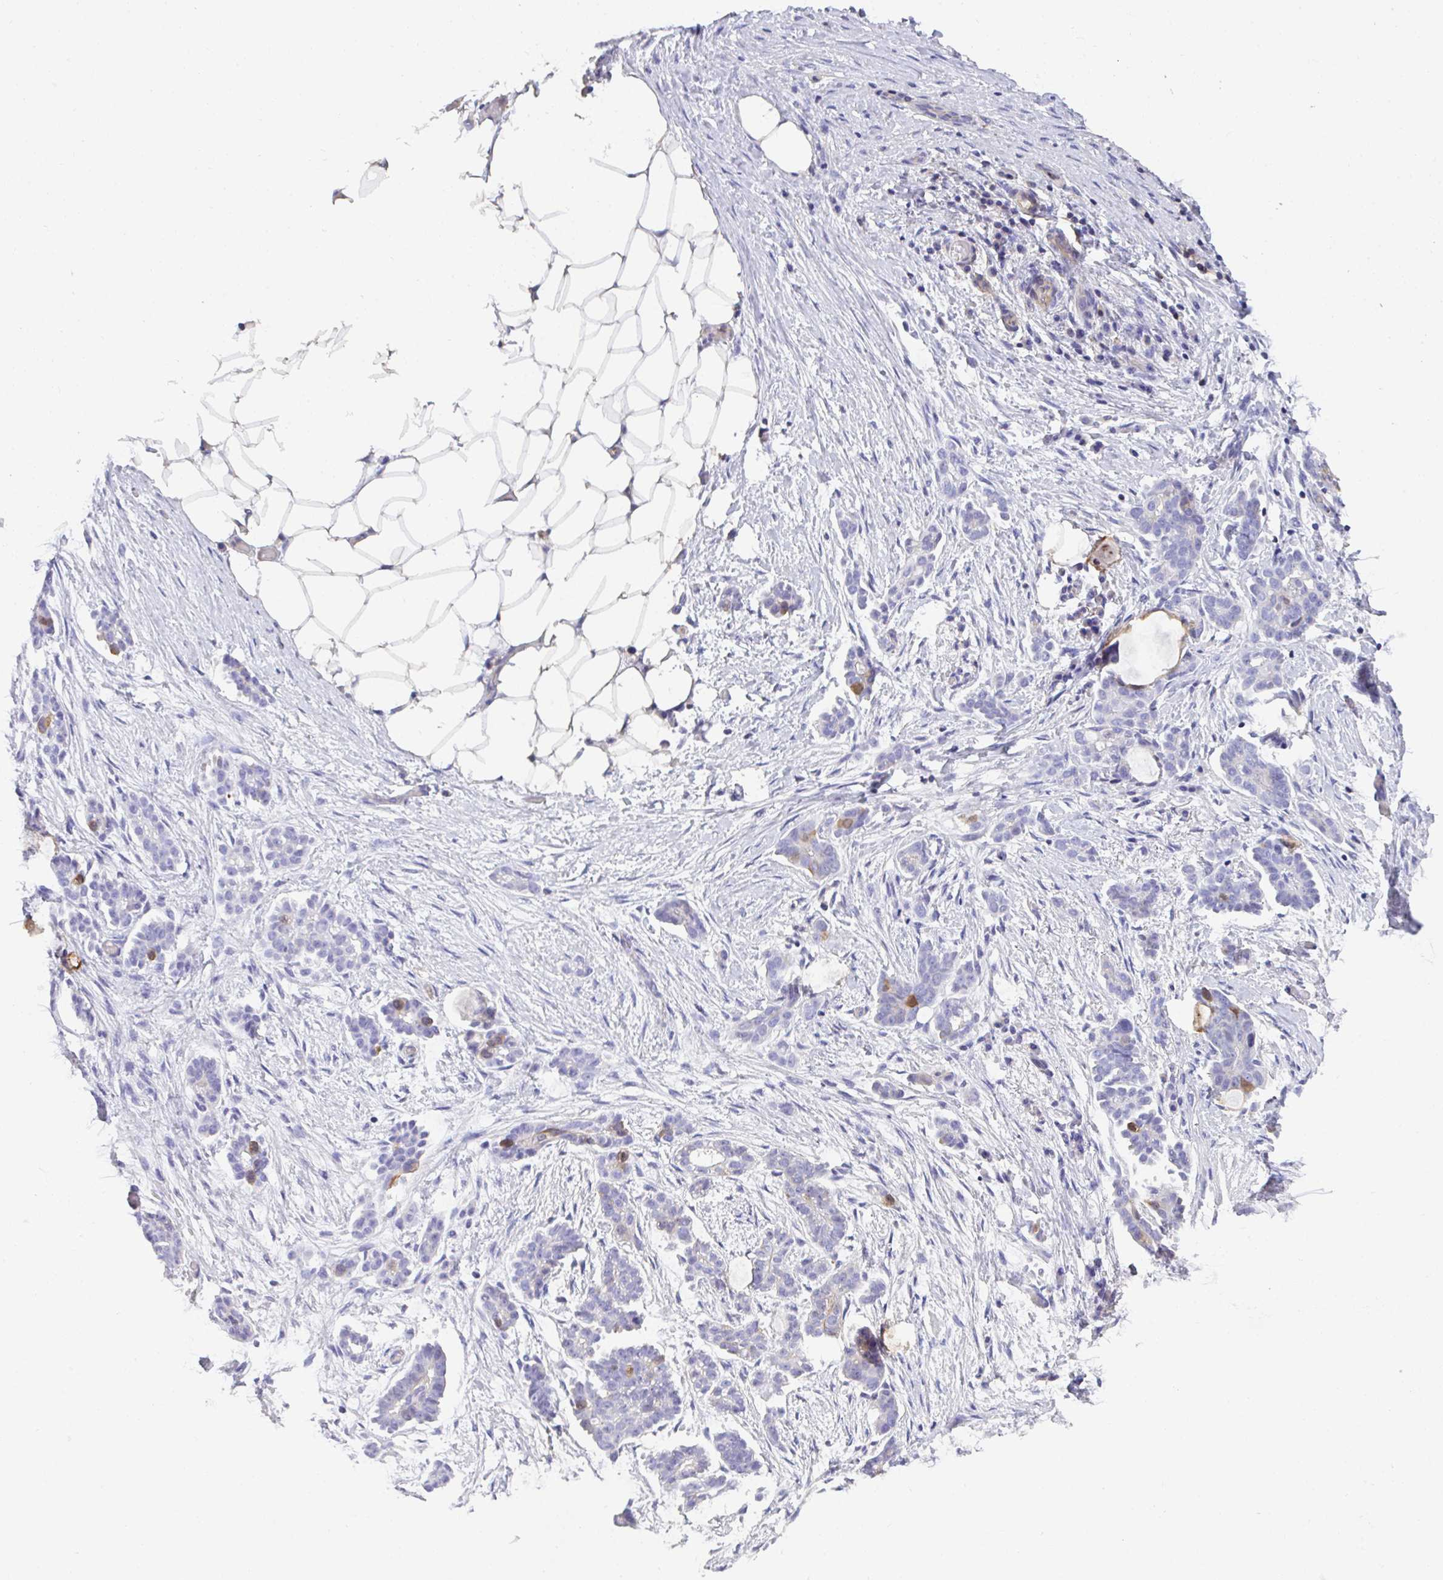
{"staining": {"intensity": "moderate", "quantity": "<25%", "location": "cytoplasmic/membranous"}, "tissue": "ovarian cancer", "cell_type": "Tumor cells", "image_type": "cancer", "snomed": [{"axis": "morphology", "description": "Cystadenocarcinoma, serous, NOS"}, {"axis": "topography", "description": "Ovary"}], "caption": "This micrograph shows immunohistochemistry (IHC) staining of serous cystadenocarcinoma (ovarian), with low moderate cytoplasmic/membranous positivity in about <25% of tumor cells.", "gene": "TNFAIP8", "patient": {"sex": "female", "age": 50}}